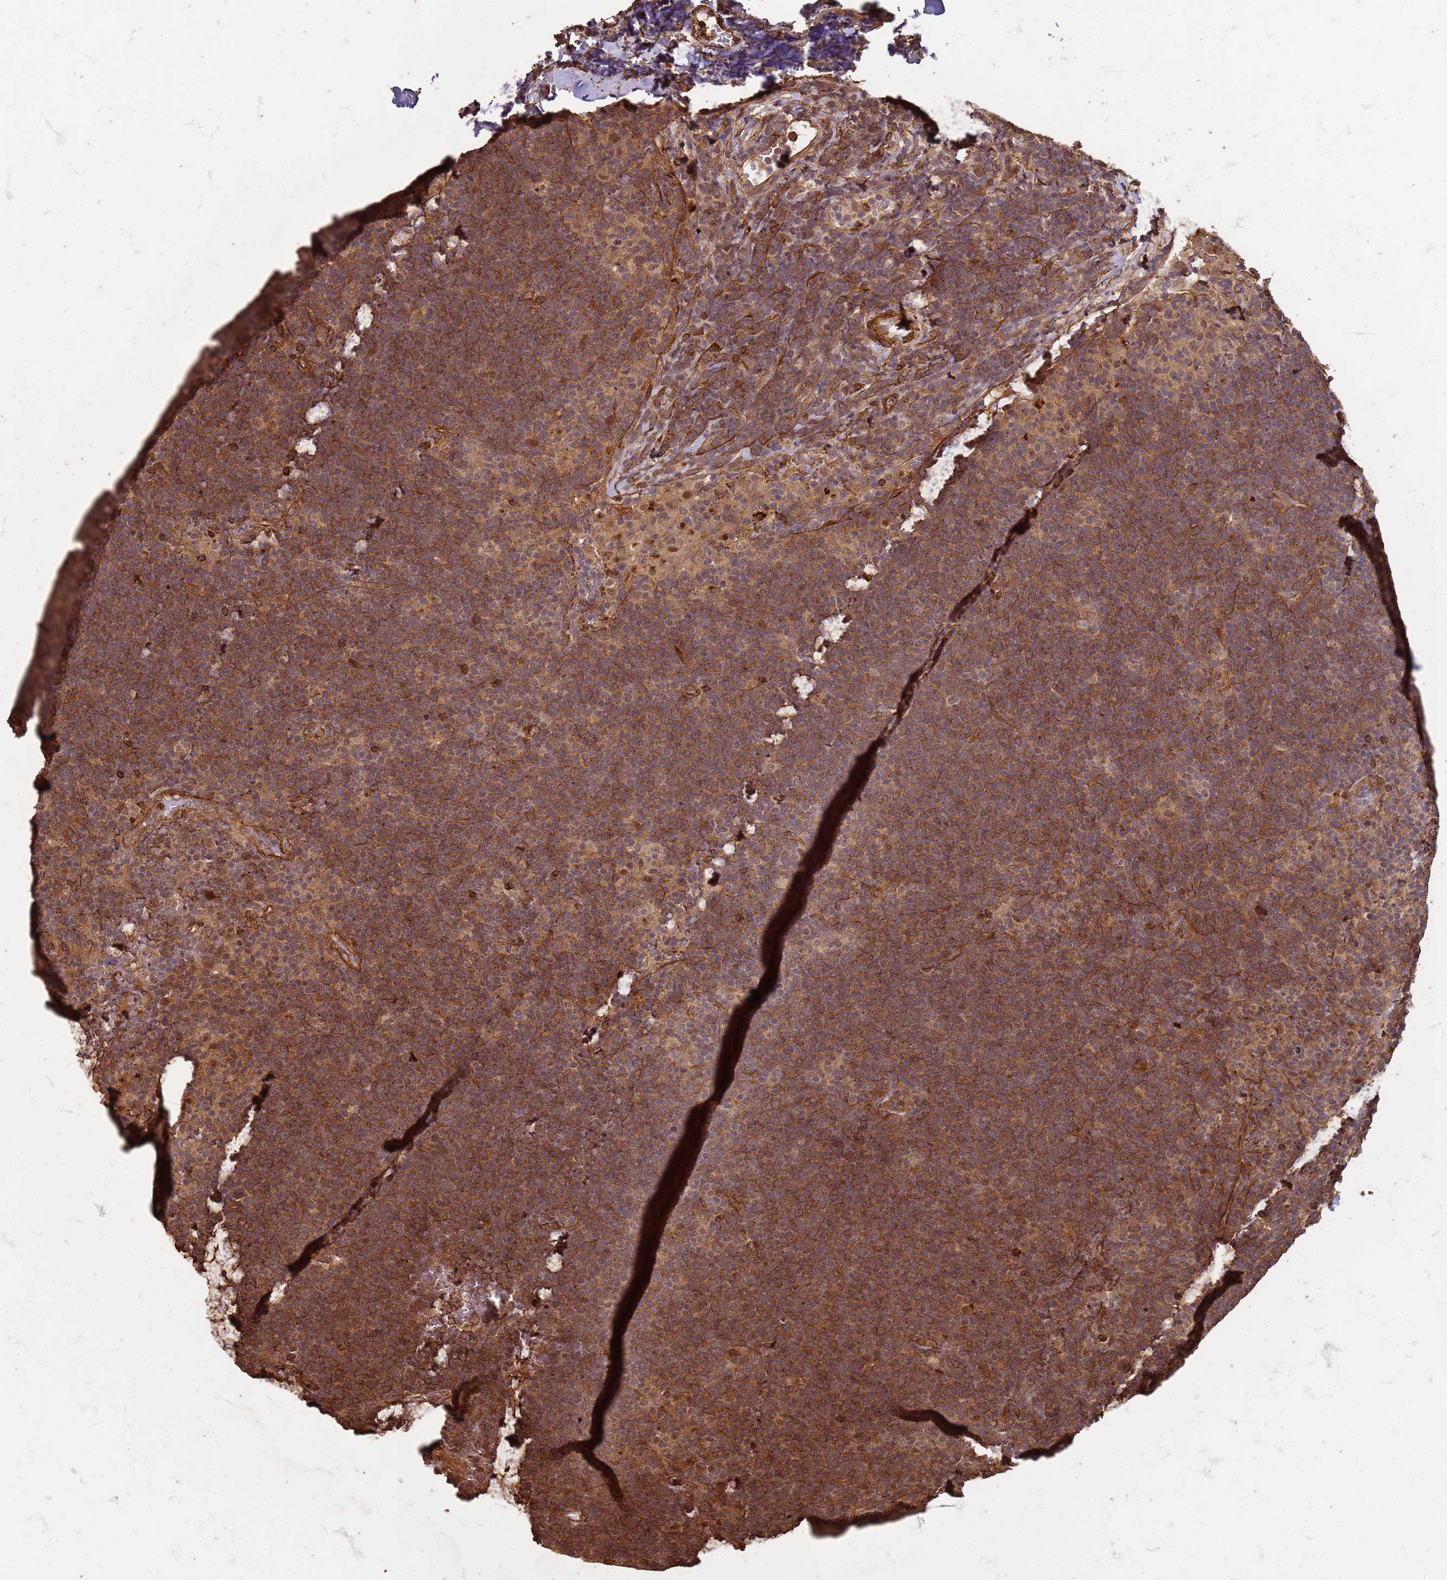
{"staining": {"intensity": "weak", "quantity": "25%-75%", "location": "cytoplasmic/membranous,nuclear"}, "tissue": "lymphoma", "cell_type": "Tumor cells", "image_type": "cancer", "snomed": [{"axis": "morphology", "description": "Hodgkin's disease, NOS"}, {"axis": "topography", "description": "Lymph node"}], "caption": "Immunohistochemical staining of human lymphoma reveals low levels of weak cytoplasmic/membranous and nuclear positivity in approximately 25%-75% of tumor cells.", "gene": "KIF26A", "patient": {"sex": "female", "age": 57}}